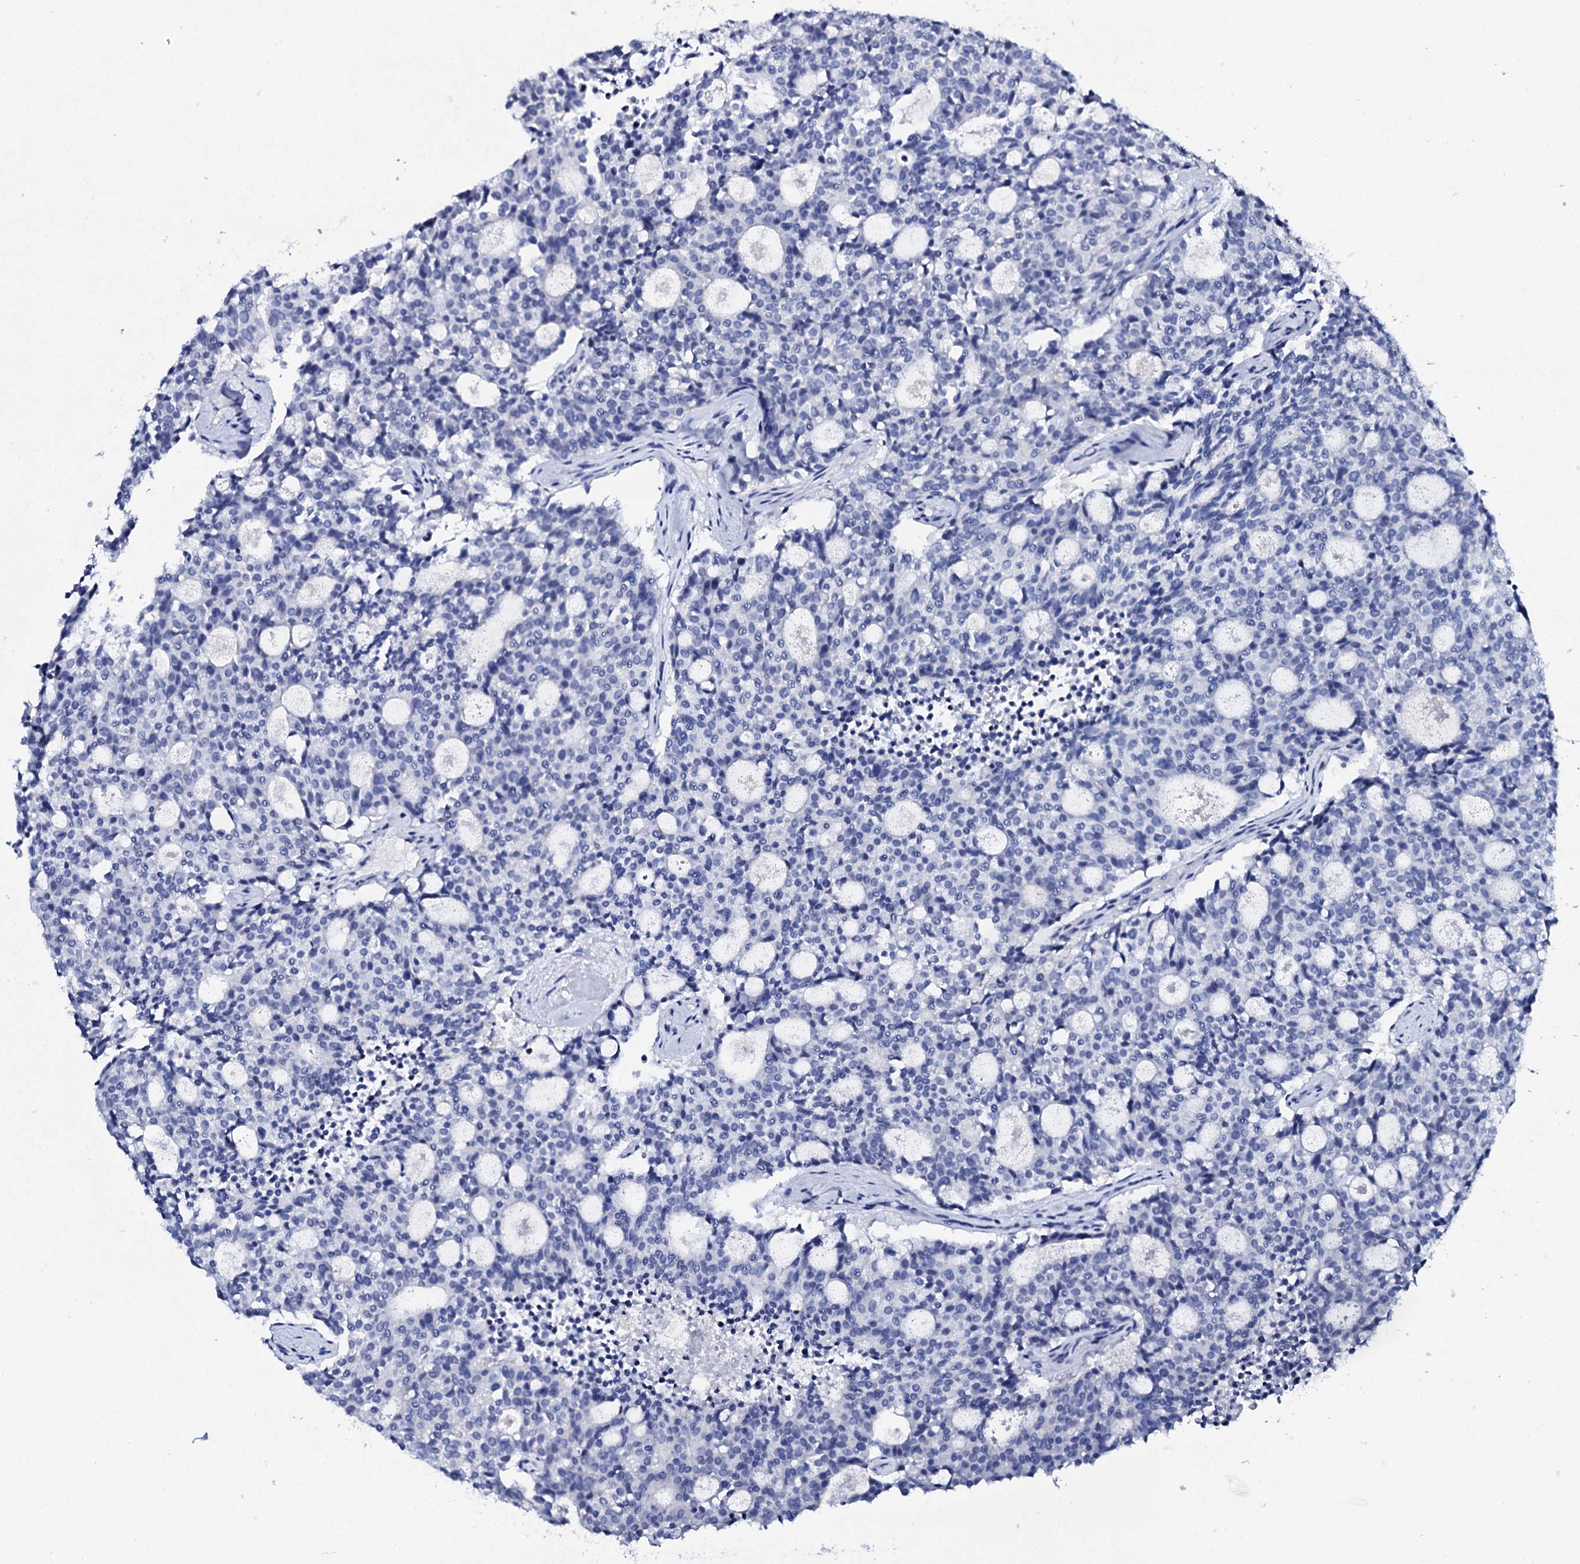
{"staining": {"intensity": "negative", "quantity": "none", "location": "none"}, "tissue": "carcinoid", "cell_type": "Tumor cells", "image_type": "cancer", "snomed": [{"axis": "morphology", "description": "Carcinoid, malignant, NOS"}, {"axis": "topography", "description": "Pancreas"}], "caption": "The image shows no significant staining in tumor cells of carcinoid (malignant). (Brightfield microscopy of DAB immunohistochemistry at high magnification).", "gene": "FBXL16", "patient": {"sex": "female", "age": 54}}